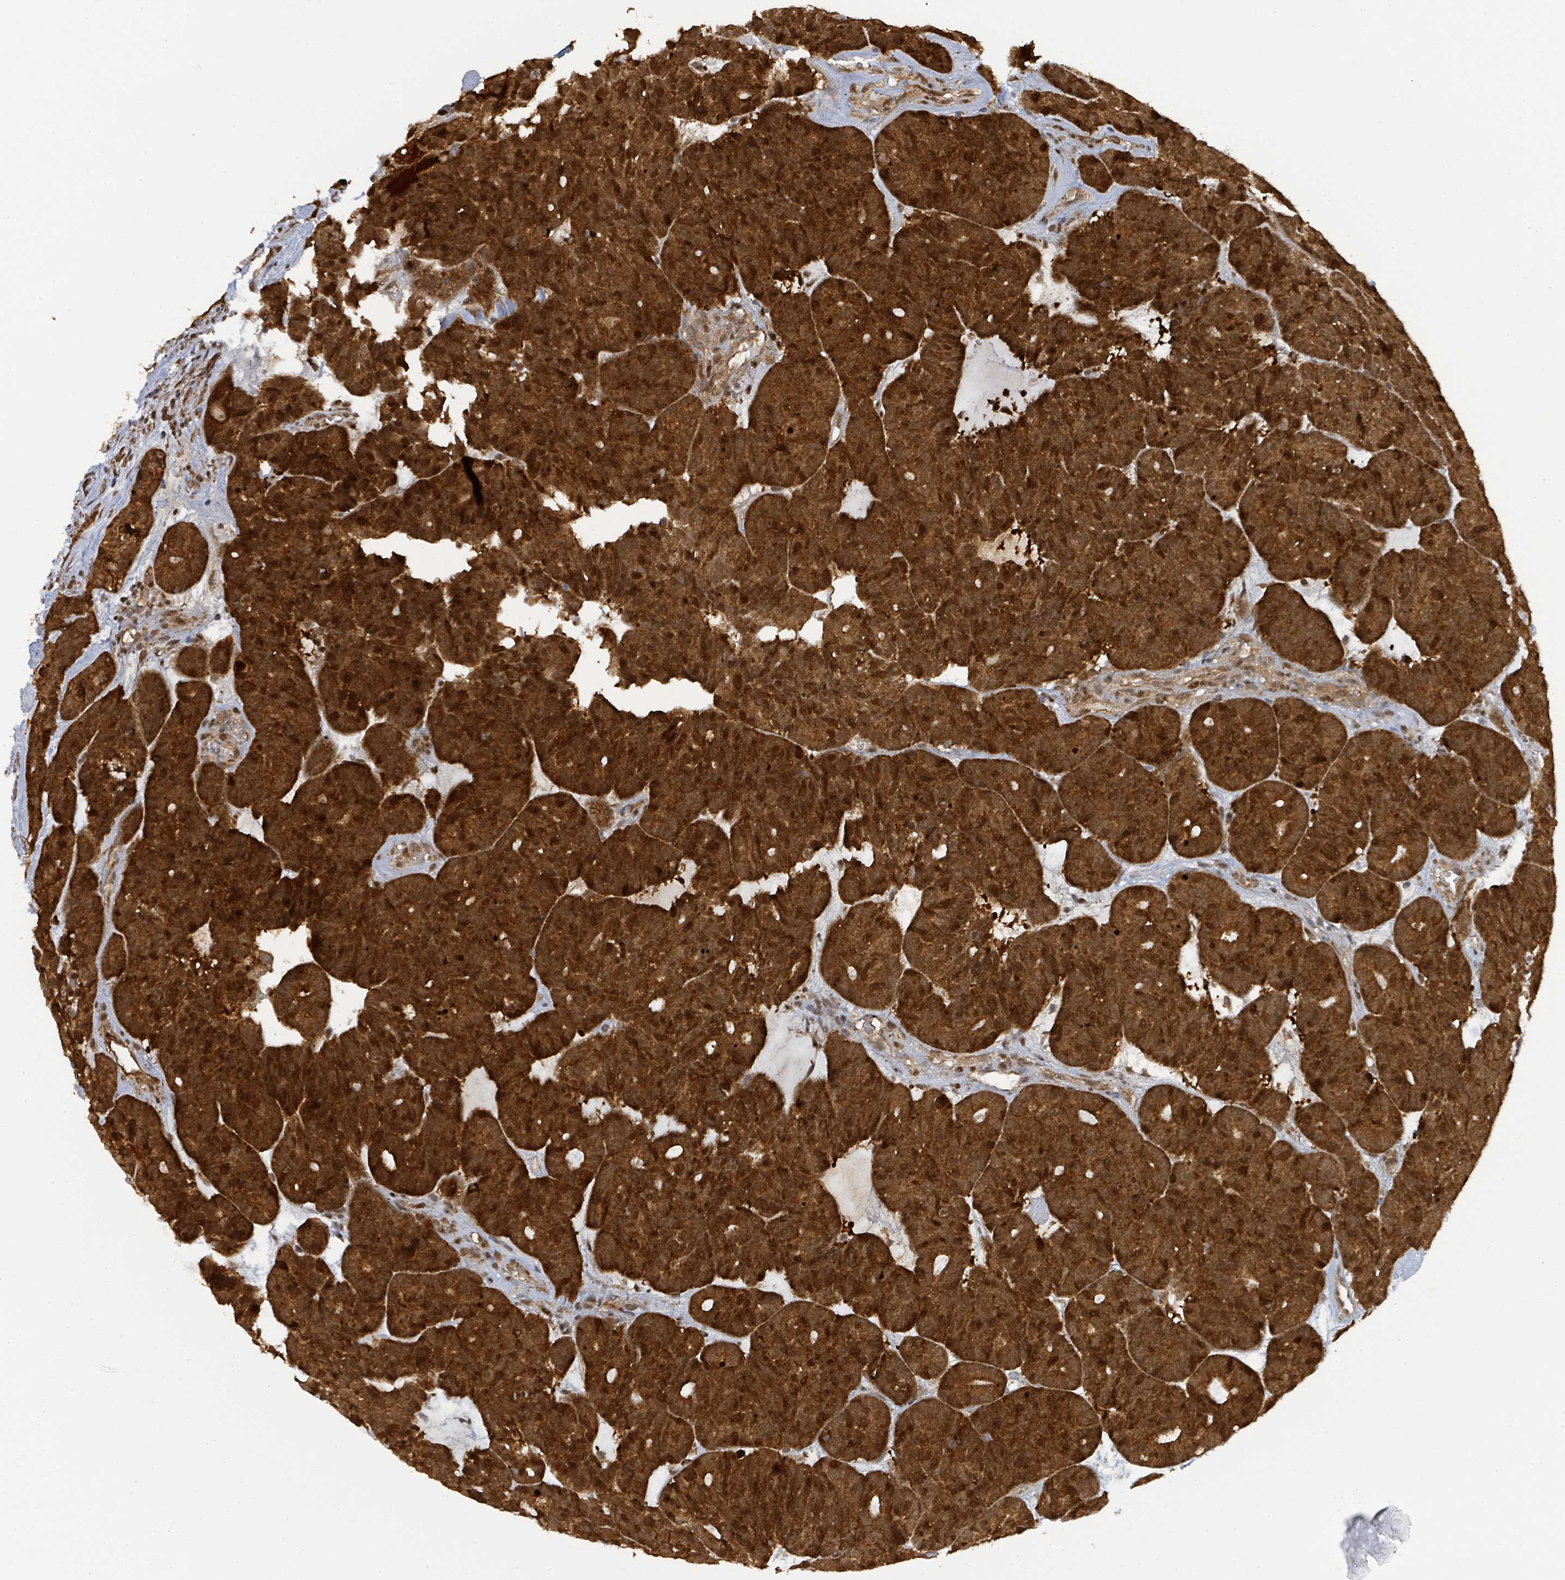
{"staining": {"intensity": "strong", "quantity": ">75%", "location": "cytoplasmic/membranous,nuclear"}, "tissue": "head and neck cancer", "cell_type": "Tumor cells", "image_type": "cancer", "snomed": [{"axis": "morphology", "description": "Adenocarcinoma, NOS"}, {"axis": "topography", "description": "Head-Neck"}], "caption": "Immunohistochemistry staining of adenocarcinoma (head and neck), which reveals high levels of strong cytoplasmic/membranous and nuclear expression in about >75% of tumor cells indicating strong cytoplasmic/membranous and nuclear protein positivity. The staining was performed using DAB (brown) for protein detection and nuclei were counterstained in hematoxylin (blue).", "gene": "PSMB7", "patient": {"sex": "female", "age": 81}}